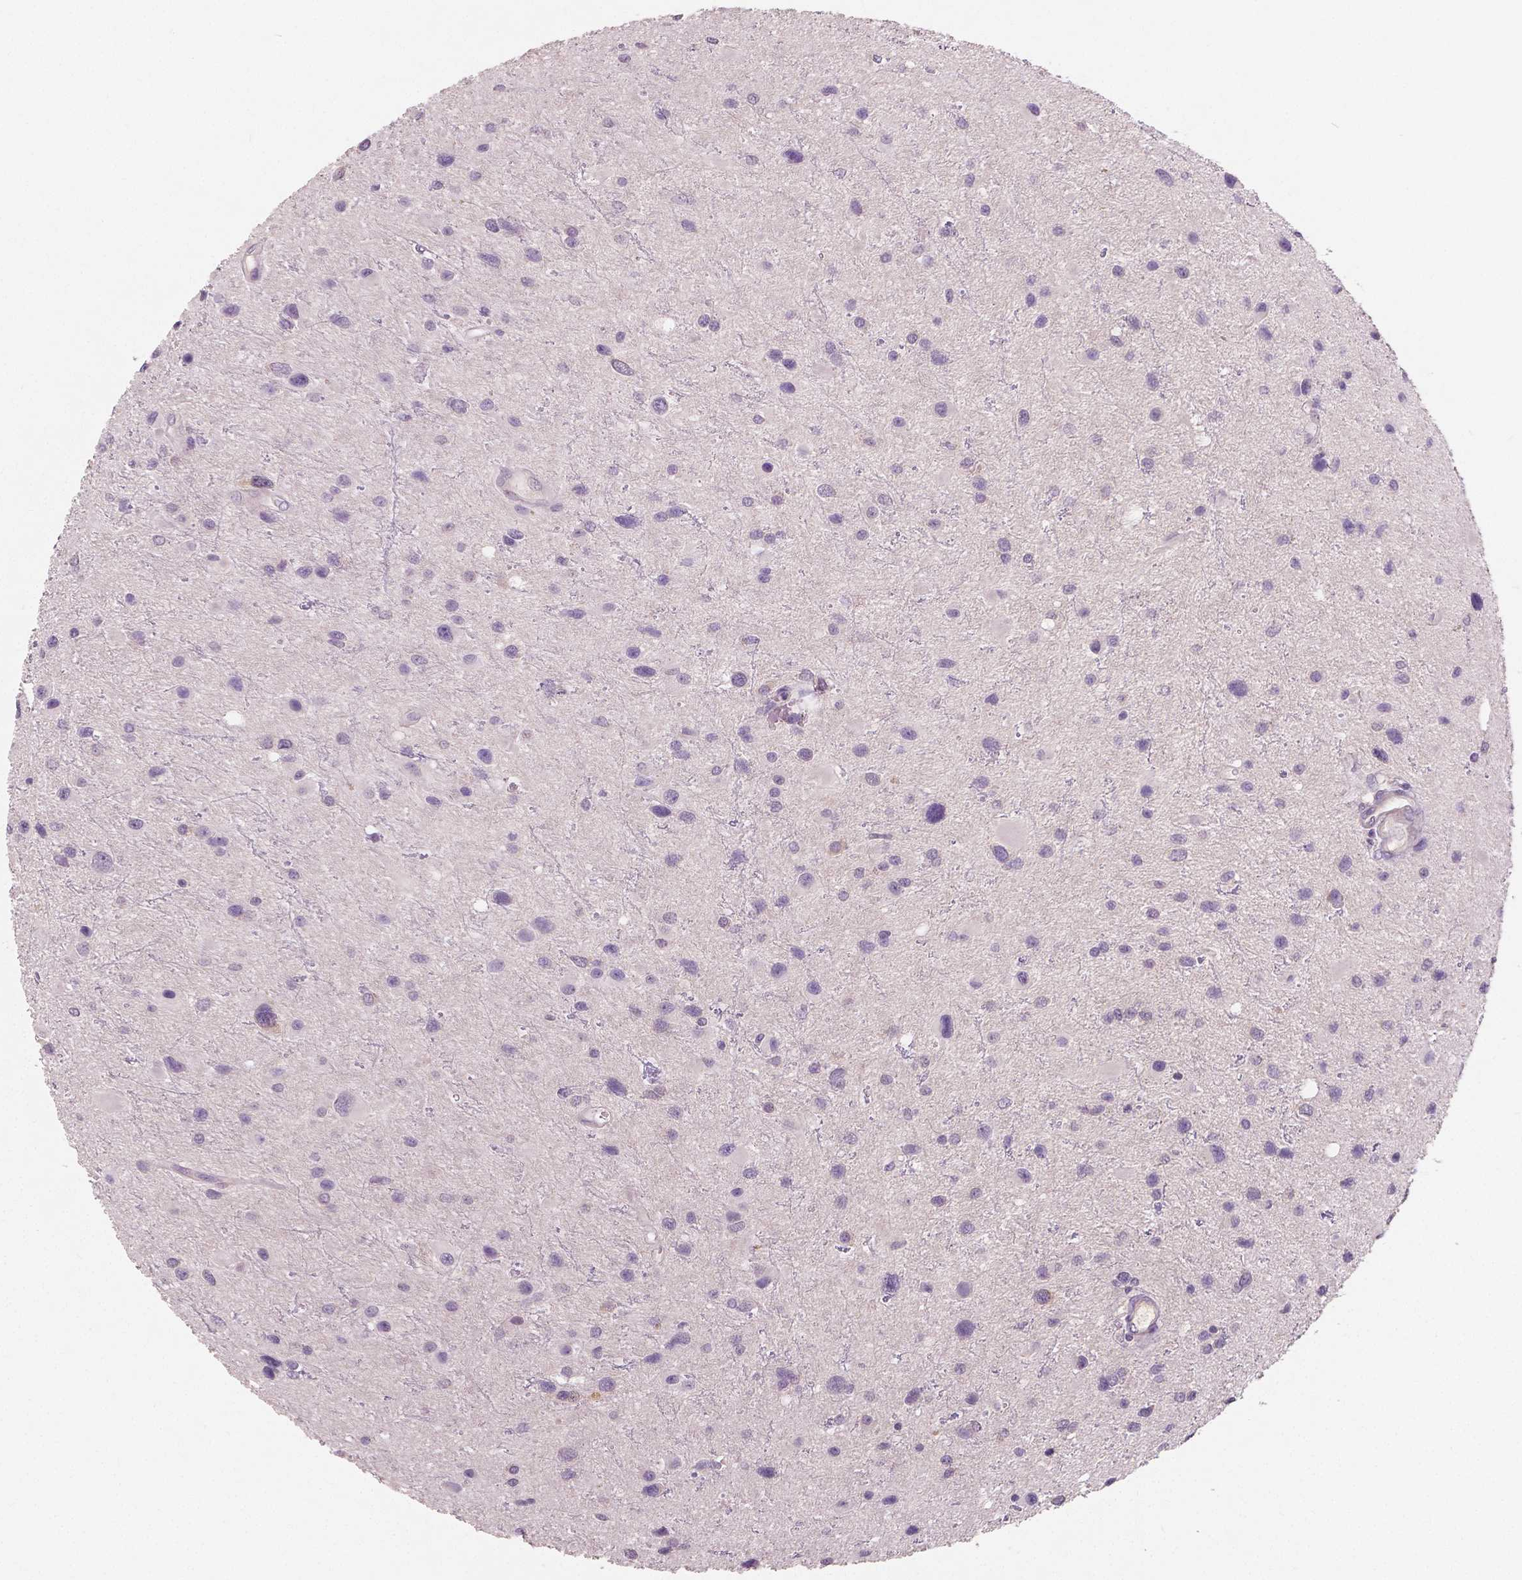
{"staining": {"intensity": "moderate", "quantity": "<25%", "location": "cytoplasmic/membranous"}, "tissue": "glioma", "cell_type": "Tumor cells", "image_type": "cancer", "snomed": [{"axis": "morphology", "description": "Glioma, malignant, Low grade"}, {"axis": "topography", "description": "Brain"}], "caption": "Glioma tissue shows moderate cytoplasmic/membranous staining in approximately <25% of tumor cells, visualized by immunohistochemistry.", "gene": "LSM14B", "patient": {"sex": "female", "age": 32}}